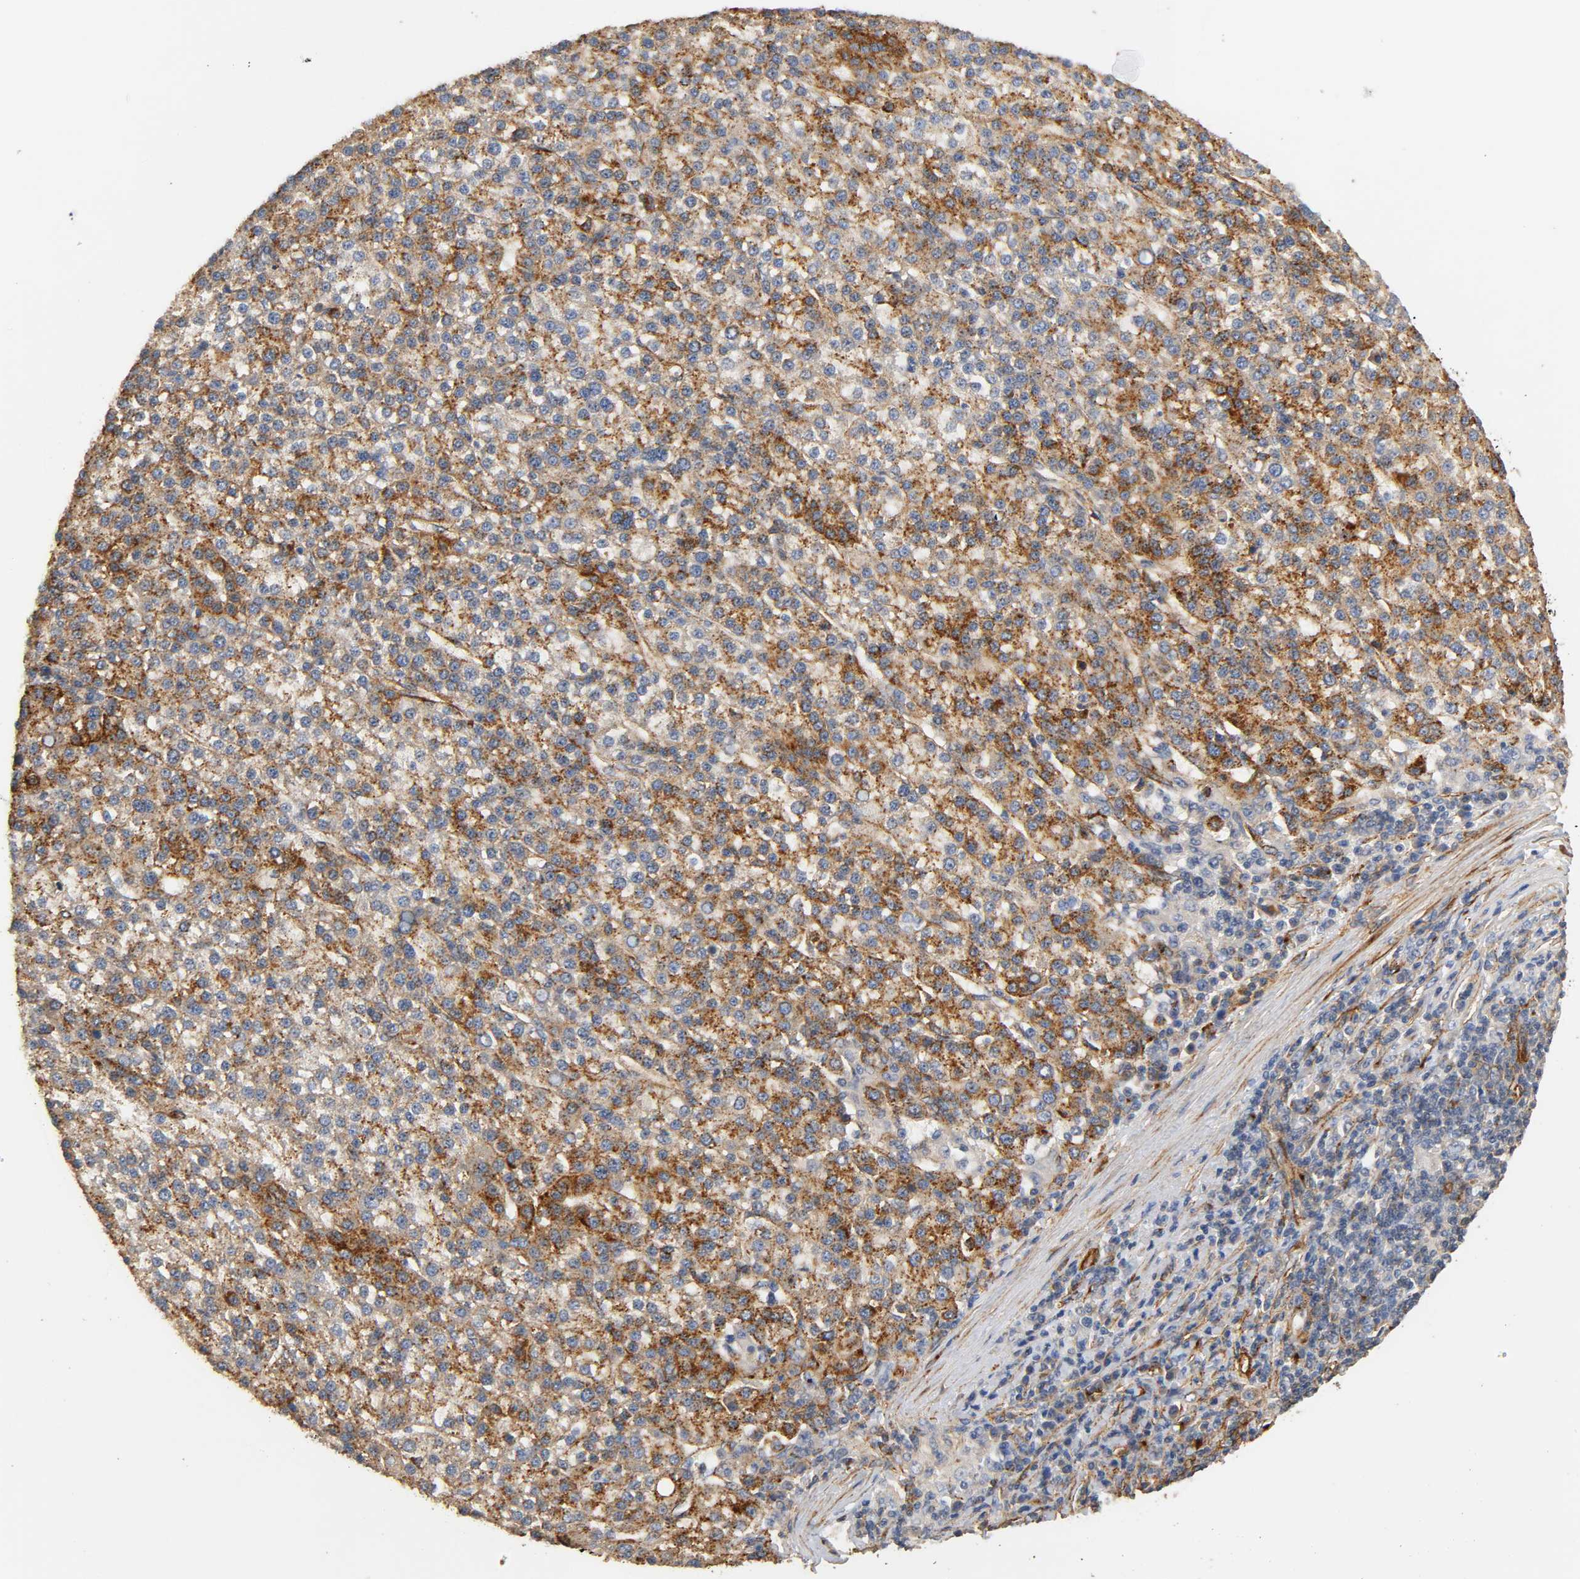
{"staining": {"intensity": "strong", "quantity": ">75%", "location": "cytoplasmic/membranous"}, "tissue": "liver cancer", "cell_type": "Tumor cells", "image_type": "cancer", "snomed": [{"axis": "morphology", "description": "Carcinoma, Hepatocellular, NOS"}, {"axis": "topography", "description": "Liver"}], "caption": "Protein analysis of liver cancer (hepatocellular carcinoma) tissue exhibits strong cytoplasmic/membranous expression in approximately >75% of tumor cells.", "gene": "IFITM3", "patient": {"sex": "female", "age": 58}}